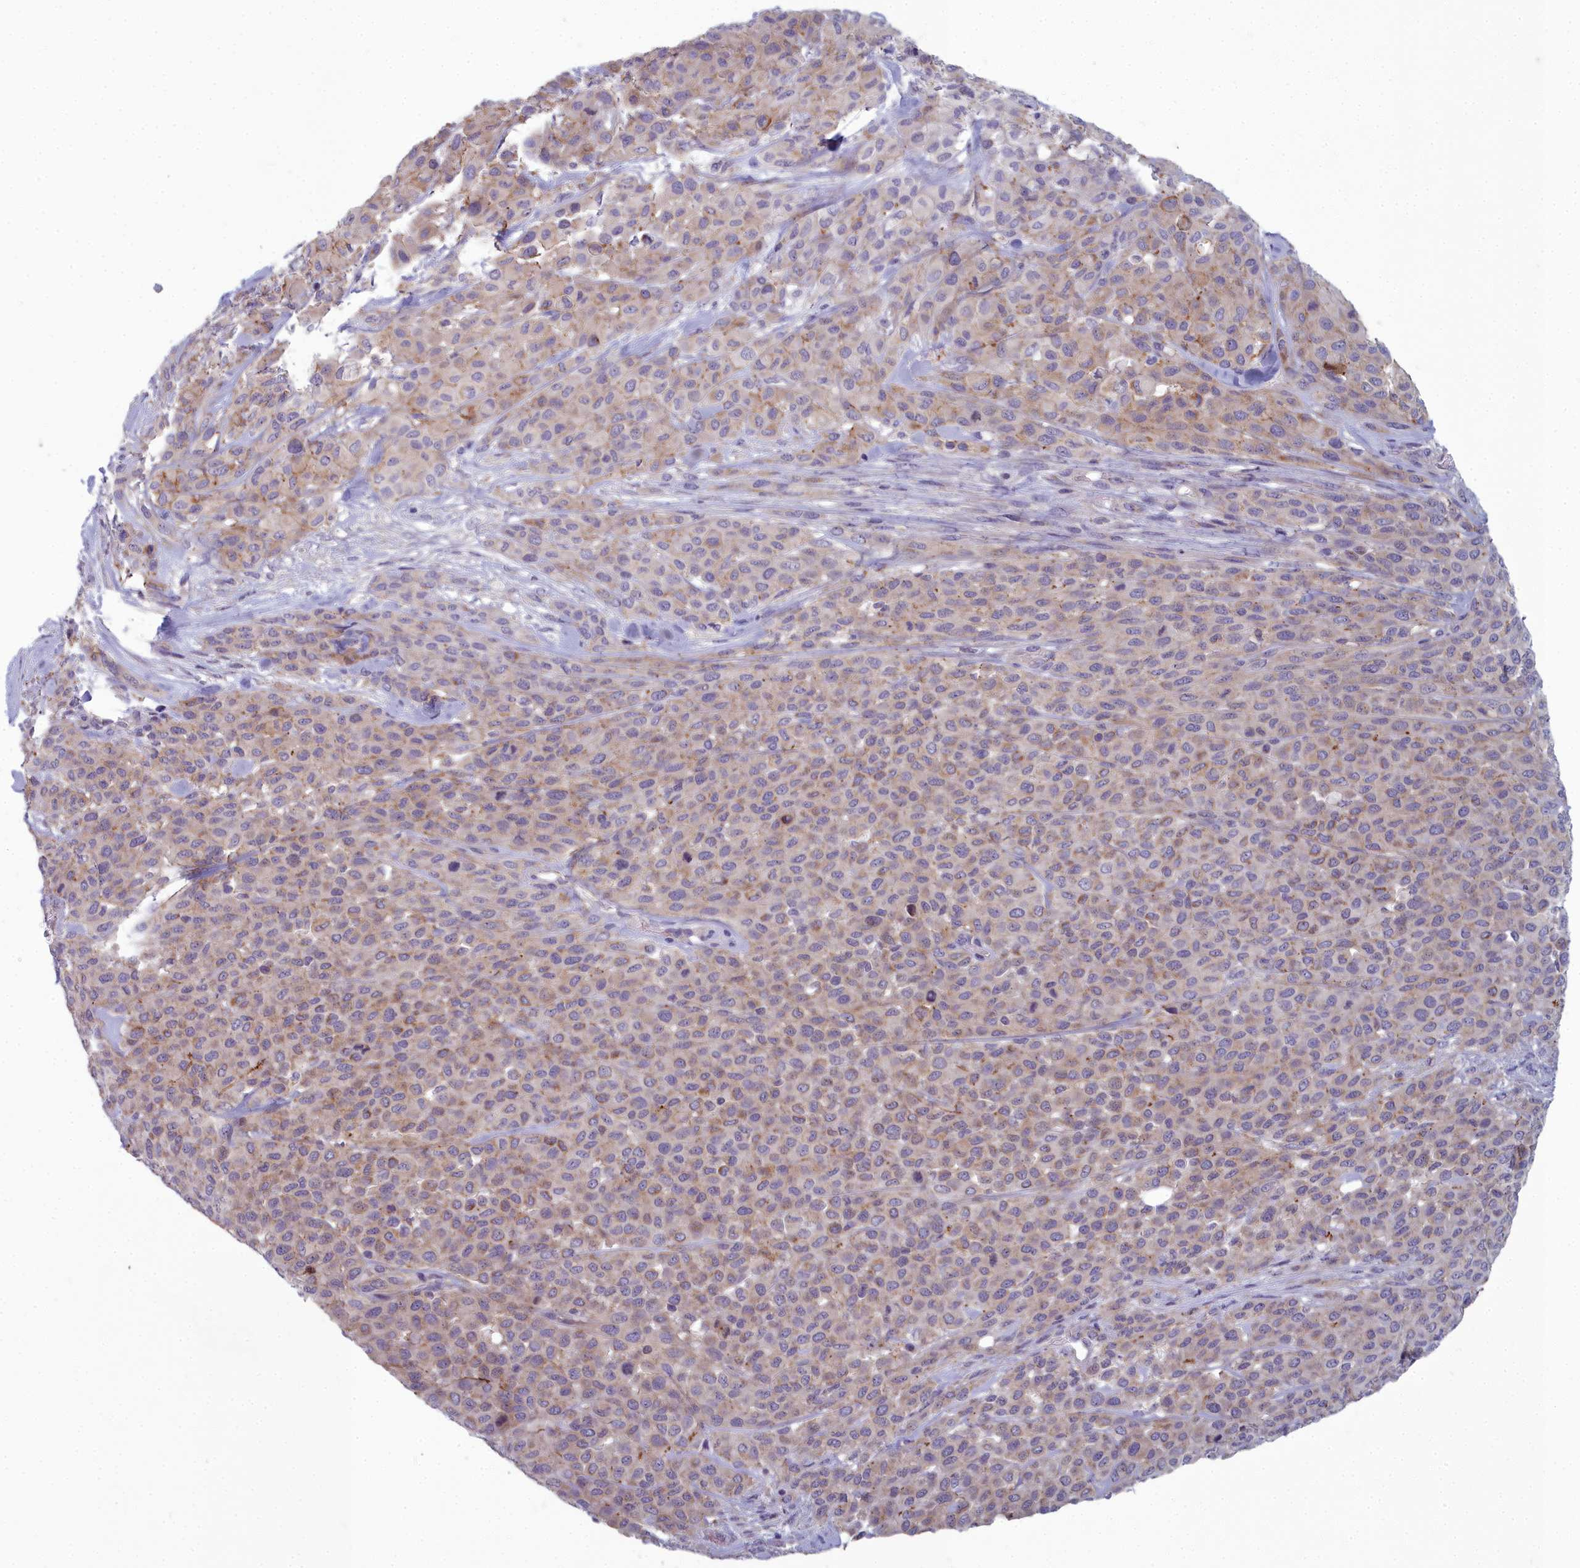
{"staining": {"intensity": "weak", "quantity": ">75%", "location": "cytoplasmic/membranous"}, "tissue": "melanoma", "cell_type": "Tumor cells", "image_type": "cancer", "snomed": [{"axis": "morphology", "description": "Malignant melanoma, Metastatic site"}, {"axis": "topography", "description": "Skin"}], "caption": "DAB (3,3'-diaminobenzidine) immunohistochemical staining of malignant melanoma (metastatic site) displays weak cytoplasmic/membranous protein staining in about >75% of tumor cells.", "gene": "INSYN2A", "patient": {"sex": "female", "age": 81}}